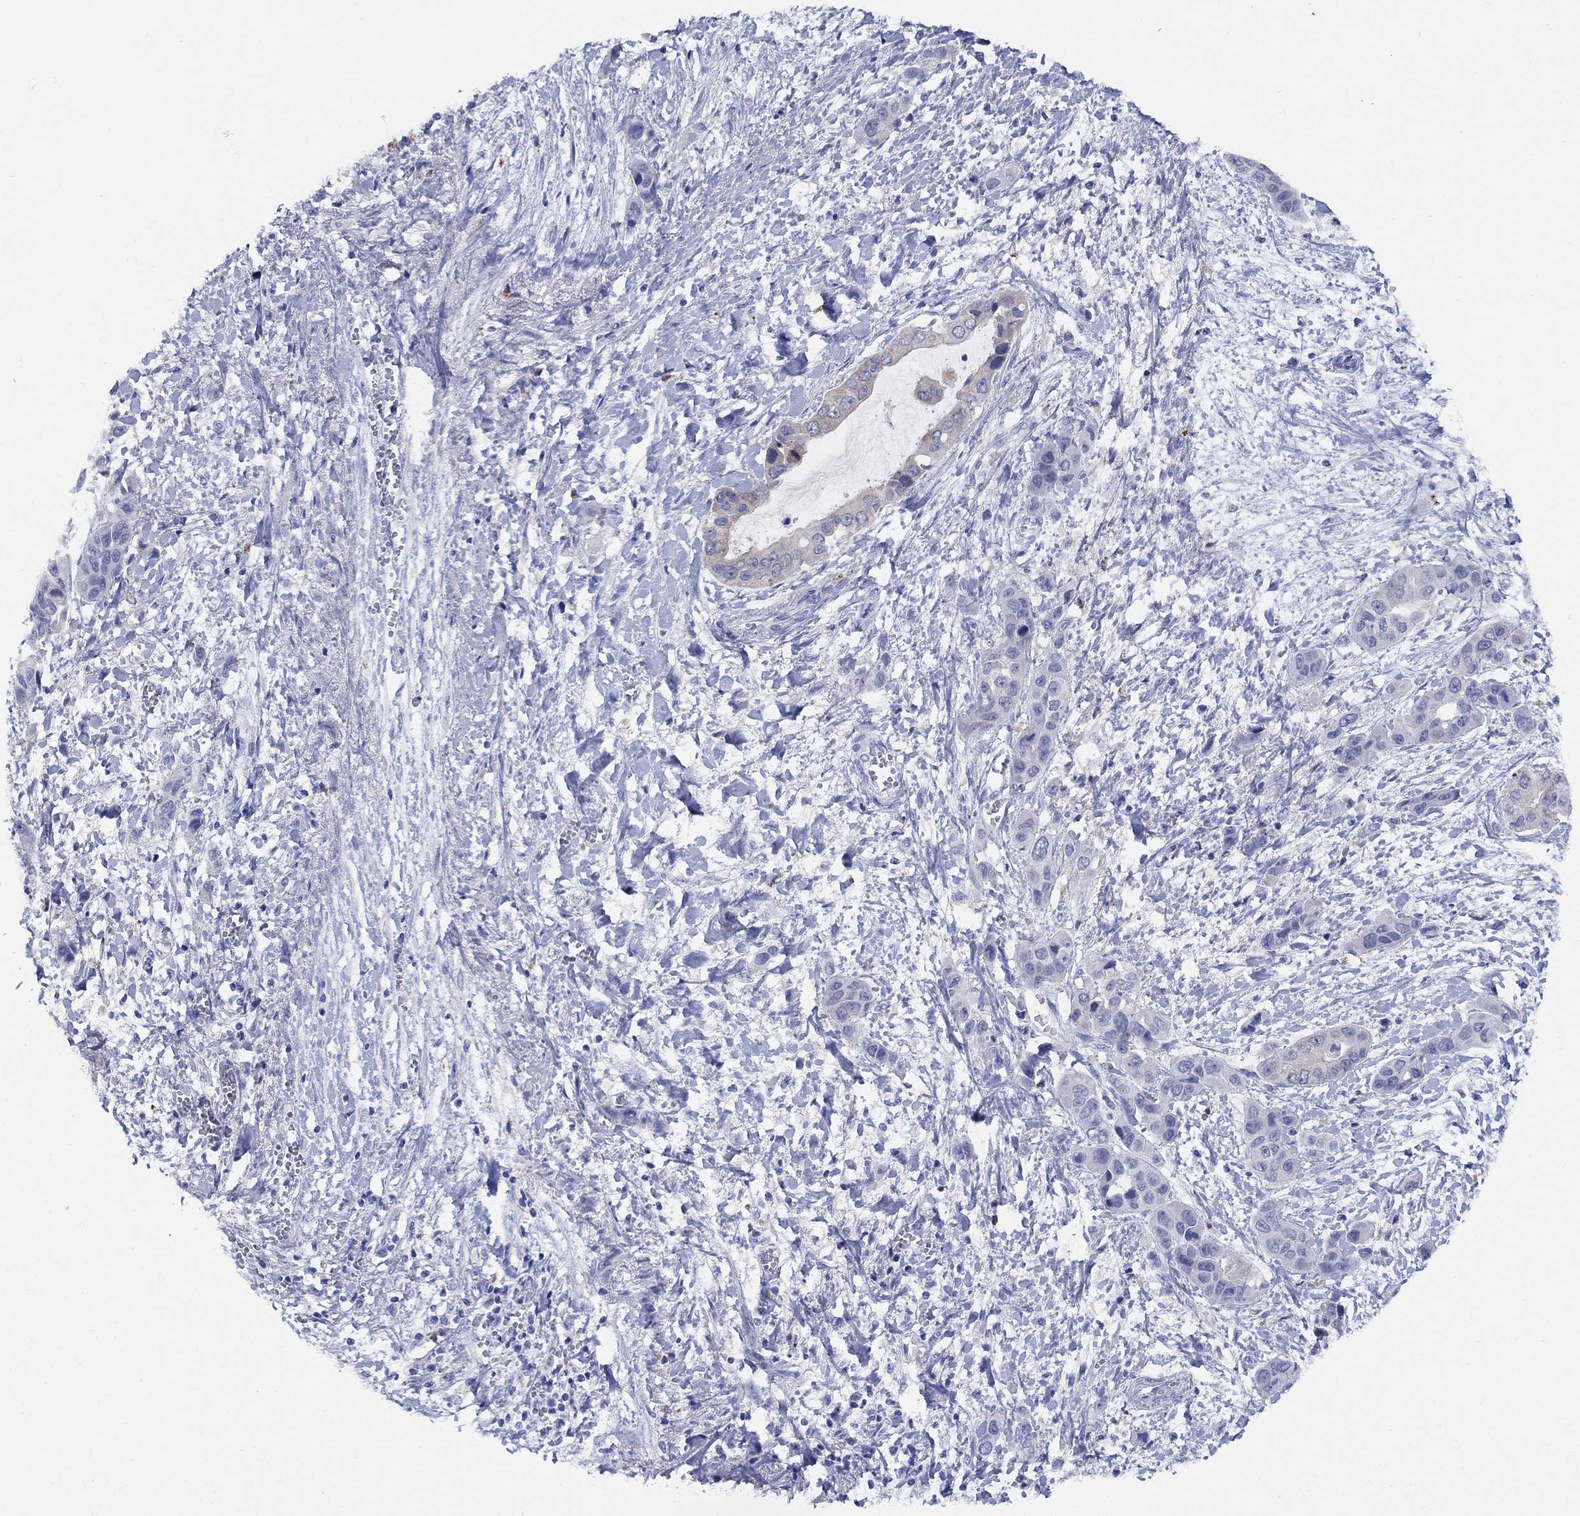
{"staining": {"intensity": "negative", "quantity": "none", "location": "none"}, "tissue": "liver cancer", "cell_type": "Tumor cells", "image_type": "cancer", "snomed": [{"axis": "morphology", "description": "Cholangiocarcinoma"}, {"axis": "topography", "description": "Liver"}], "caption": "Liver cancer (cholangiocarcinoma) was stained to show a protein in brown. There is no significant positivity in tumor cells.", "gene": "RAP1GAP", "patient": {"sex": "female", "age": 52}}